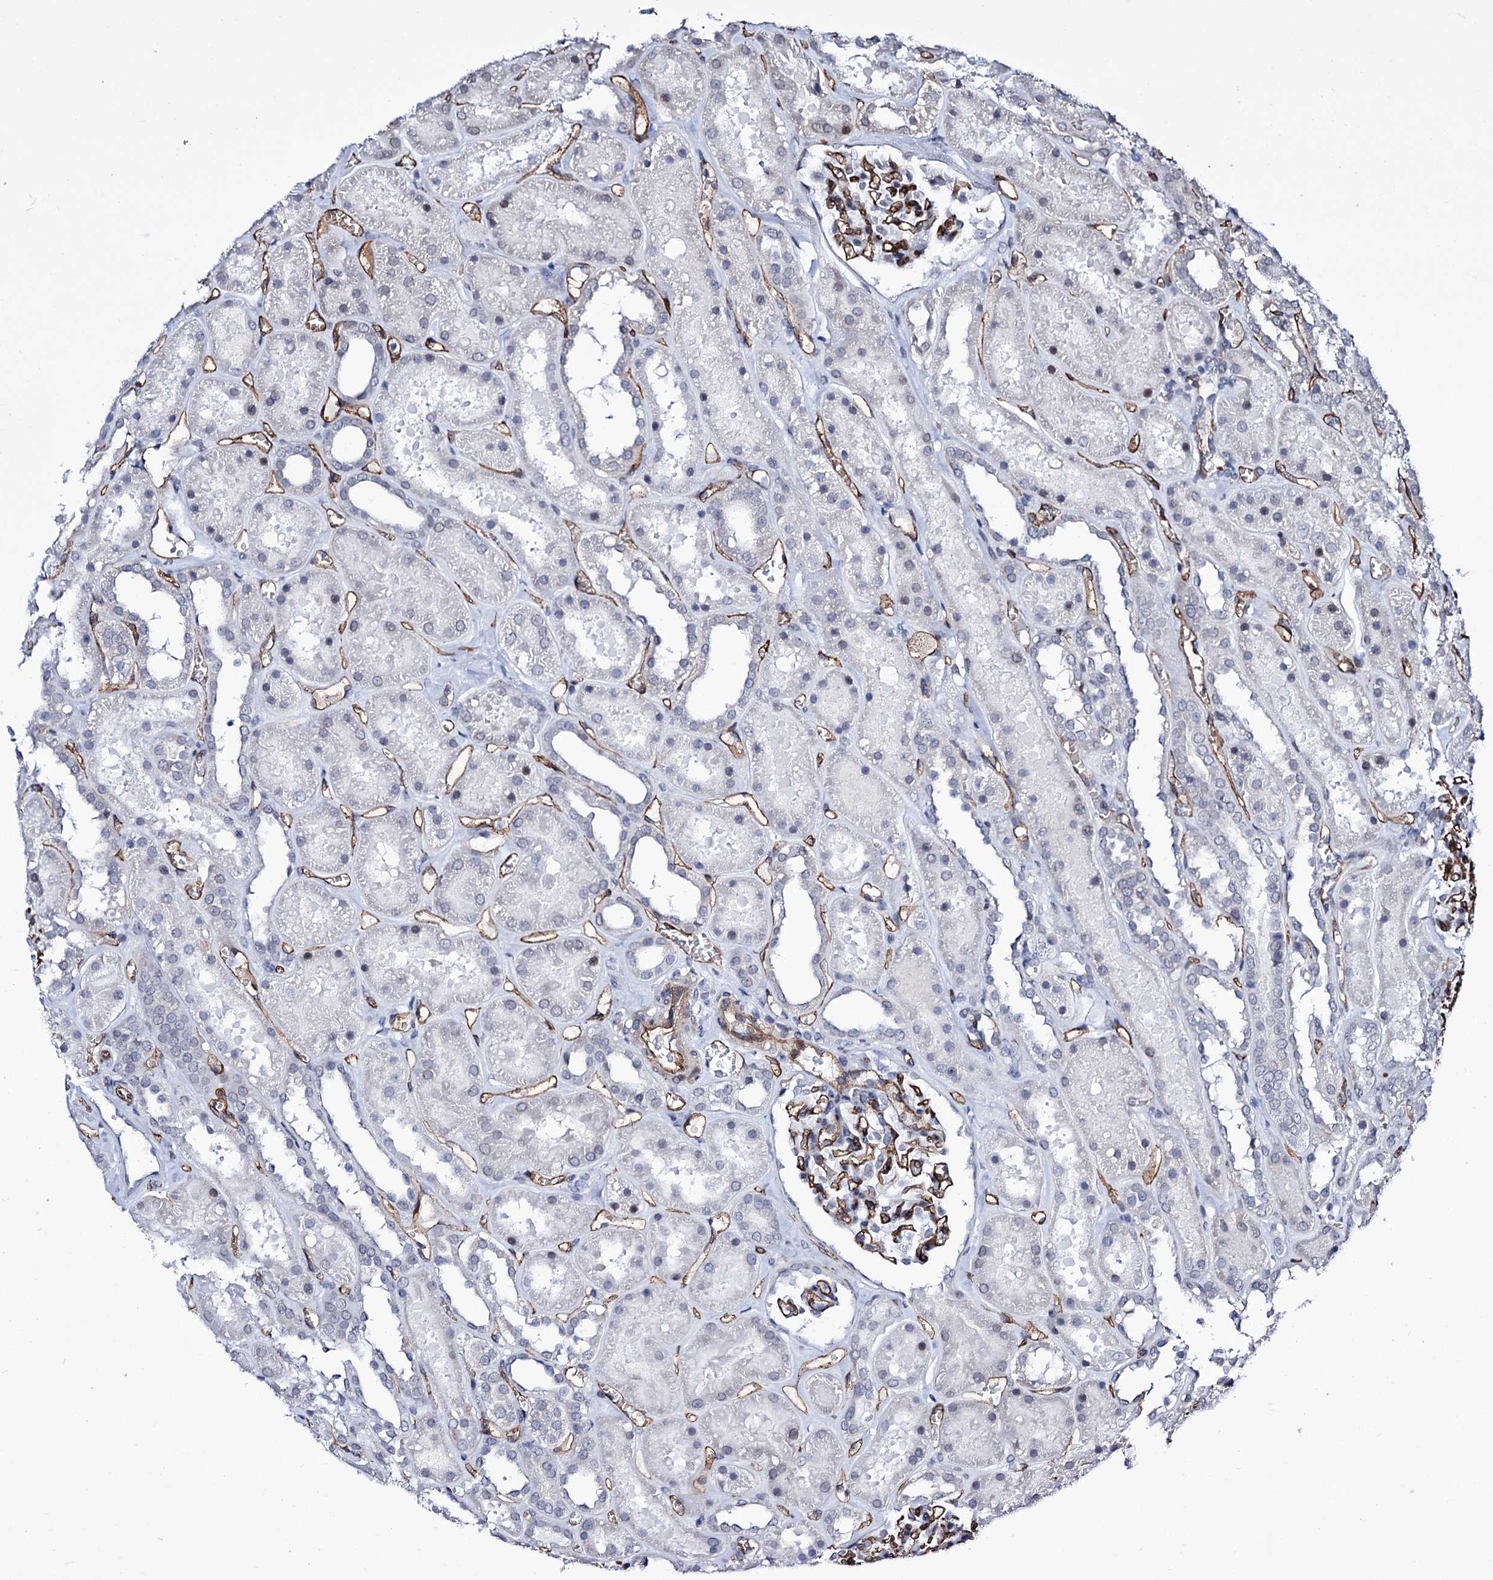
{"staining": {"intensity": "strong", "quantity": "25%-75%", "location": "cytoplasmic/membranous"}, "tissue": "kidney", "cell_type": "Cells in glomeruli", "image_type": "normal", "snomed": [{"axis": "morphology", "description": "Normal tissue, NOS"}, {"axis": "topography", "description": "Kidney"}], "caption": "Immunohistochemistry (IHC) of unremarkable human kidney displays high levels of strong cytoplasmic/membranous positivity in approximately 25%-75% of cells in glomeruli.", "gene": "ZC3H12C", "patient": {"sex": "female", "age": 41}}